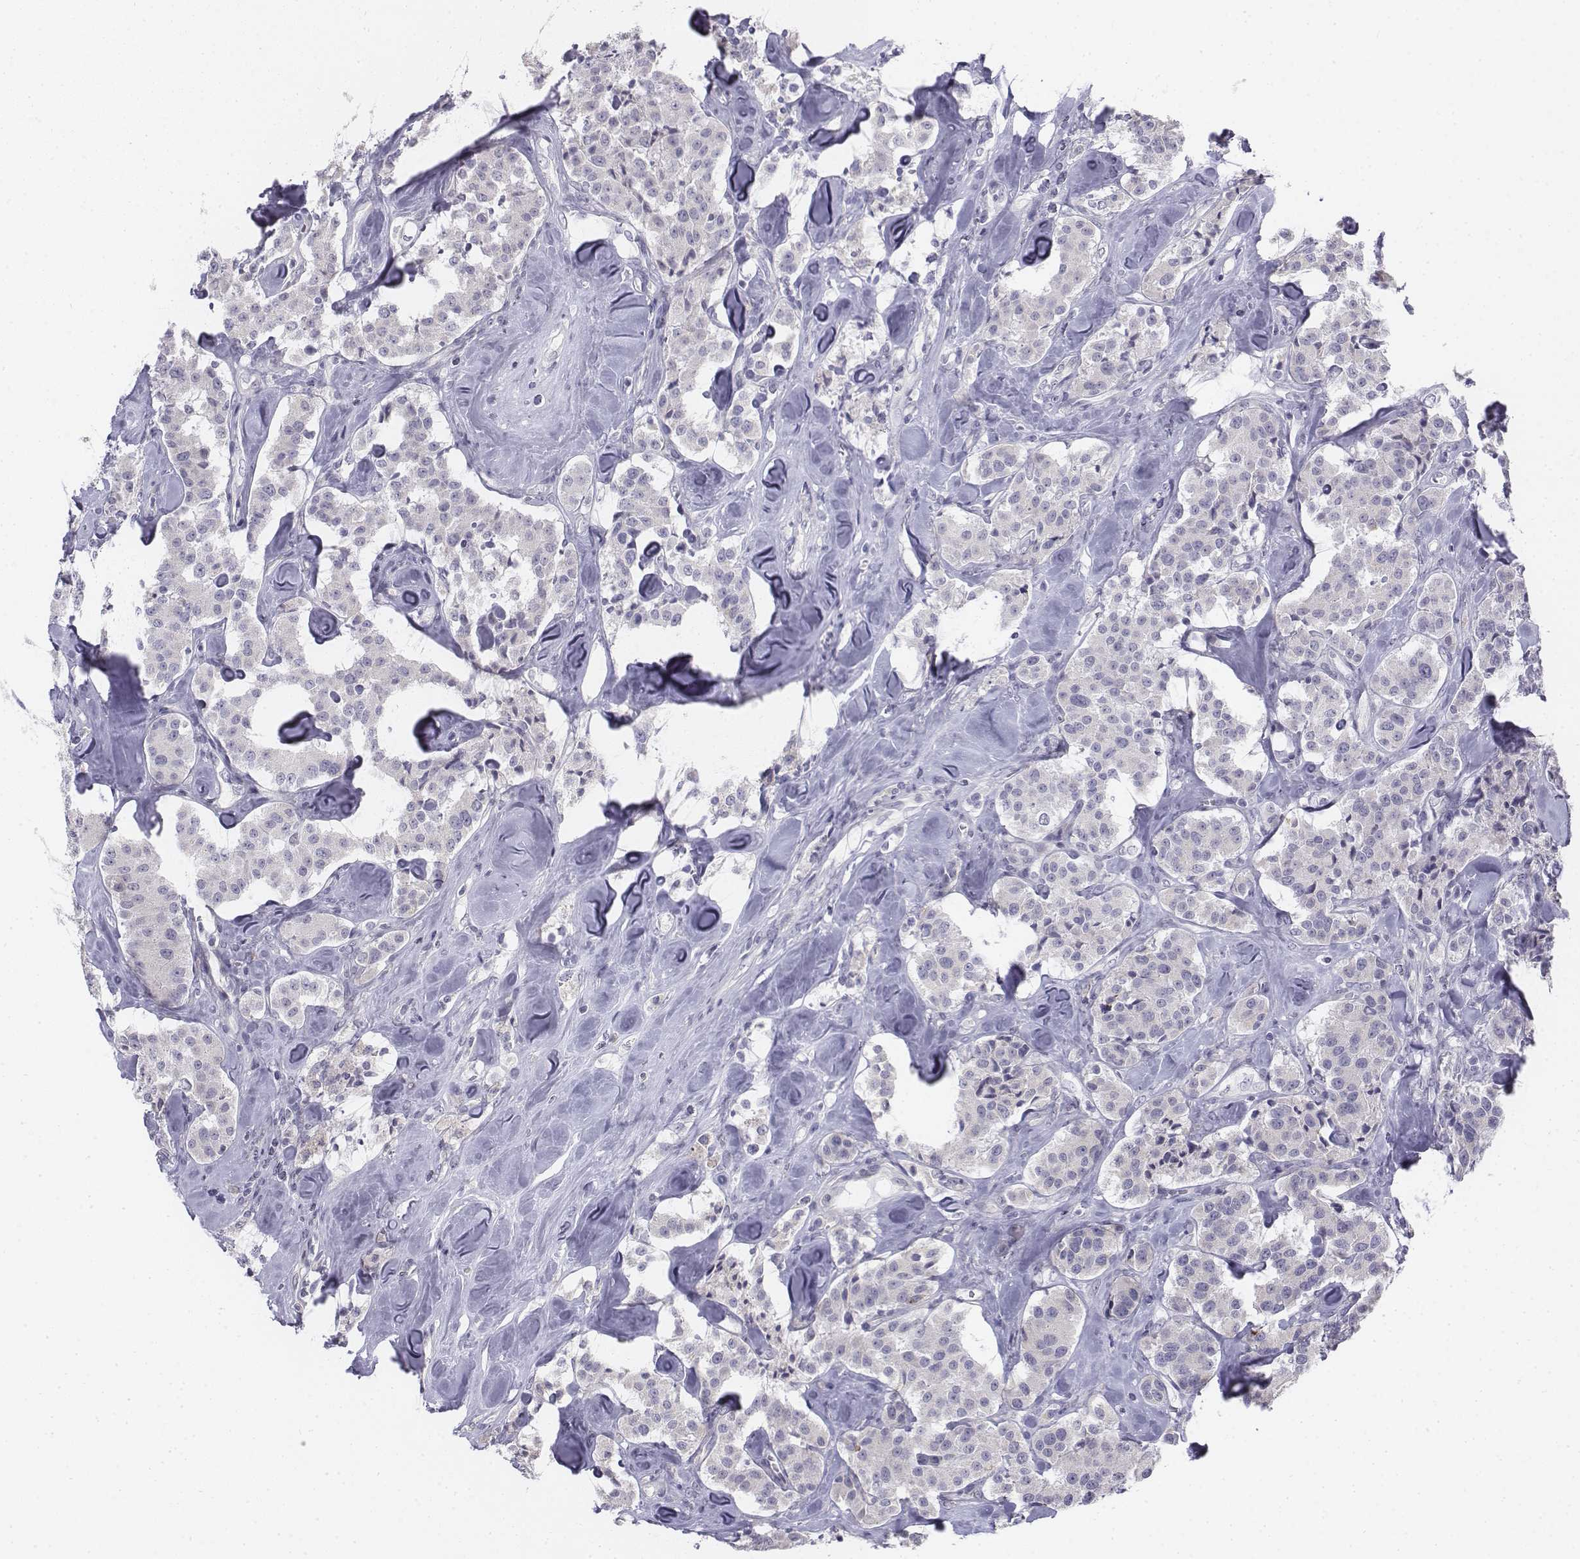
{"staining": {"intensity": "negative", "quantity": "none", "location": "none"}, "tissue": "carcinoid", "cell_type": "Tumor cells", "image_type": "cancer", "snomed": [{"axis": "morphology", "description": "Carcinoid, malignant, NOS"}, {"axis": "topography", "description": "Pancreas"}], "caption": "An image of human carcinoid is negative for staining in tumor cells.", "gene": "PENK", "patient": {"sex": "male", "age": 41}}